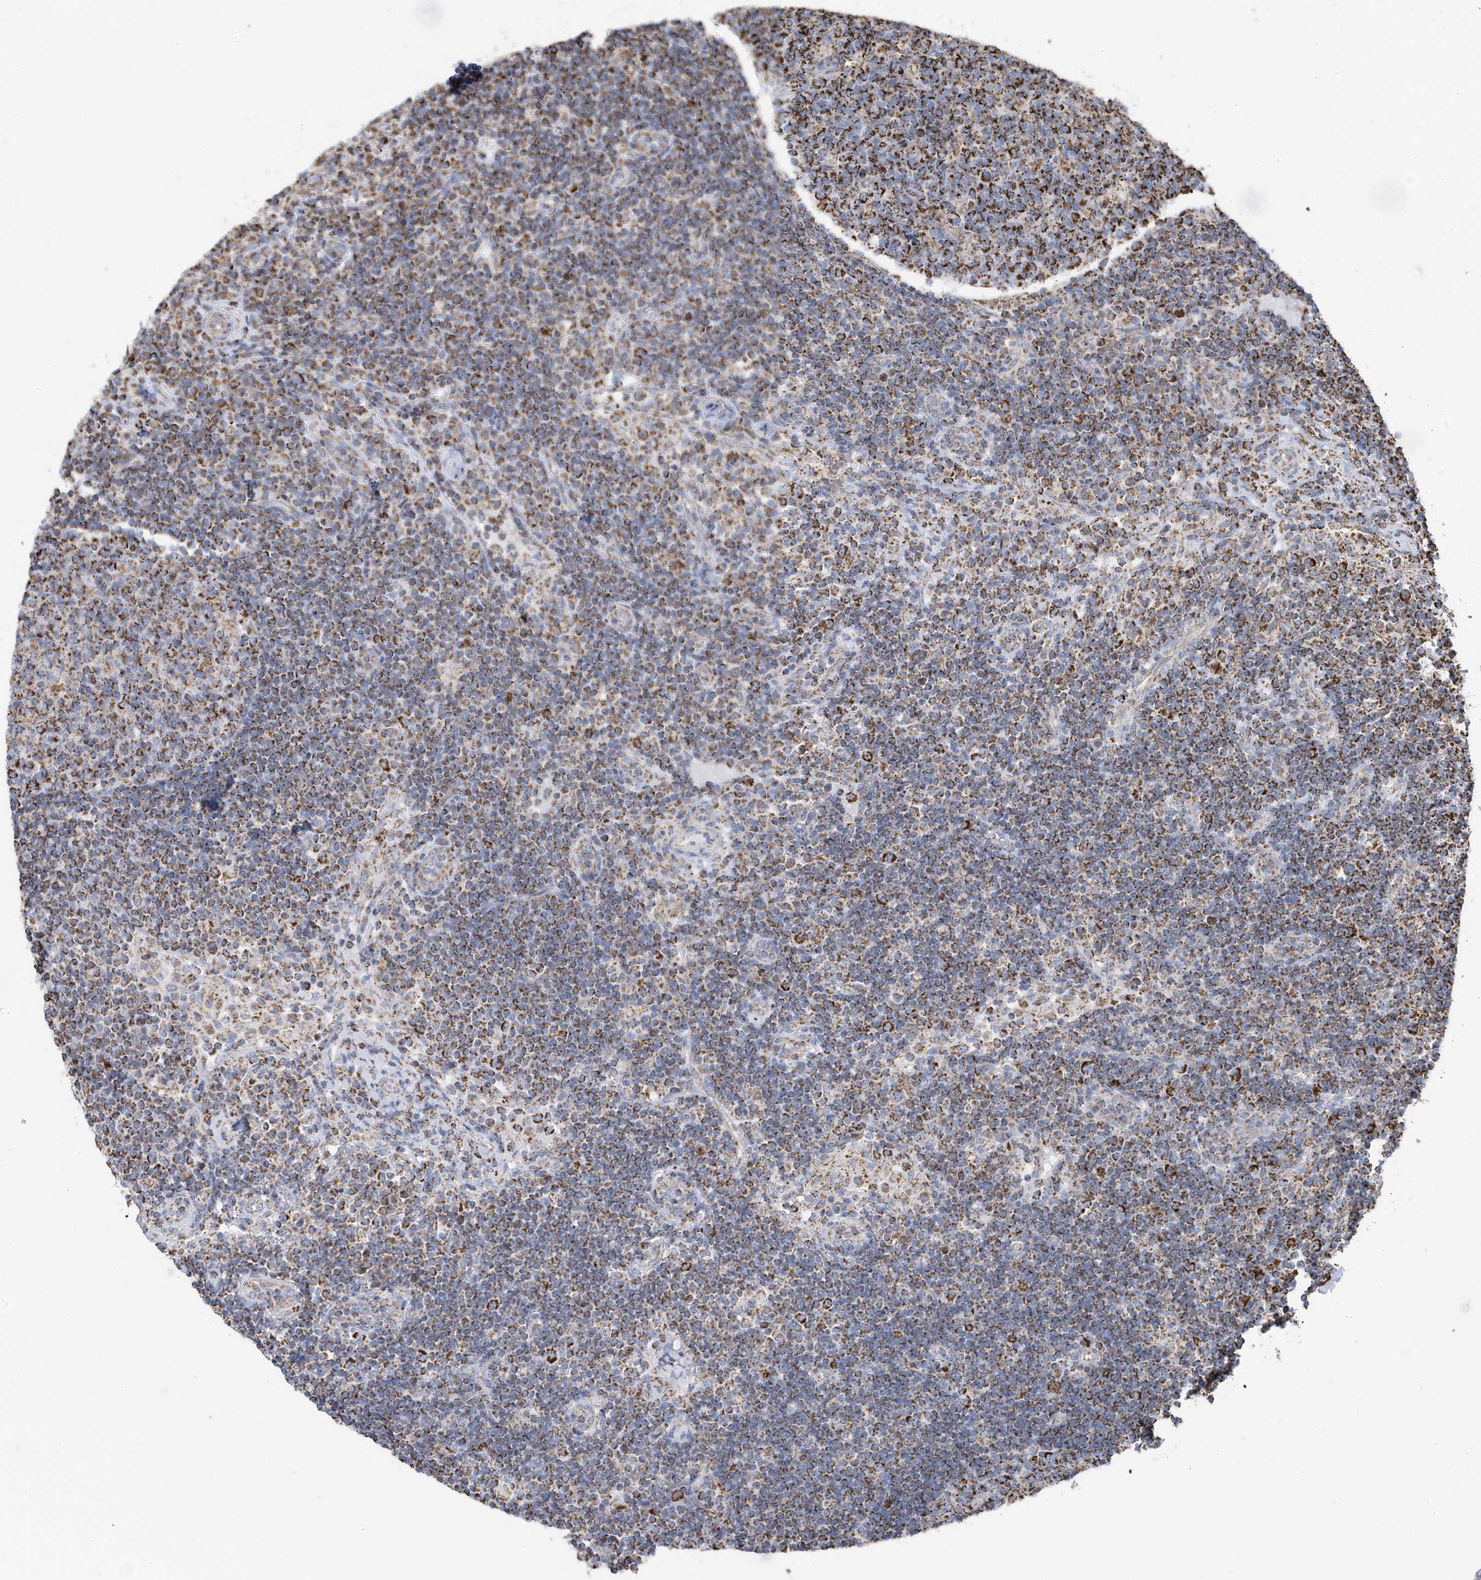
{"staining": {"intensity": "strong", "quantity": ">75%", "location": "cytoplasmic/membranous"}, "tissue": "lymph node", "cell_type": "Germinal center cells", "image_type": "normal", "snomed": [{"axis": "morphology", "description": "Normal tissue, NOS"}, {"axis": "topography", "description": "Lymph node"}], "caption": "Protein analysis of unremarkable lymph node demonstrates strong cytoplasmic/membranous staining in approximately >75% of germinal center cells. (DAB (3,3'-diaminobenzidine) IHC with brightfield microscopy, high magnification).", "gene": "GTPBP8", "patient": {"sex": "female", "age": 53}}